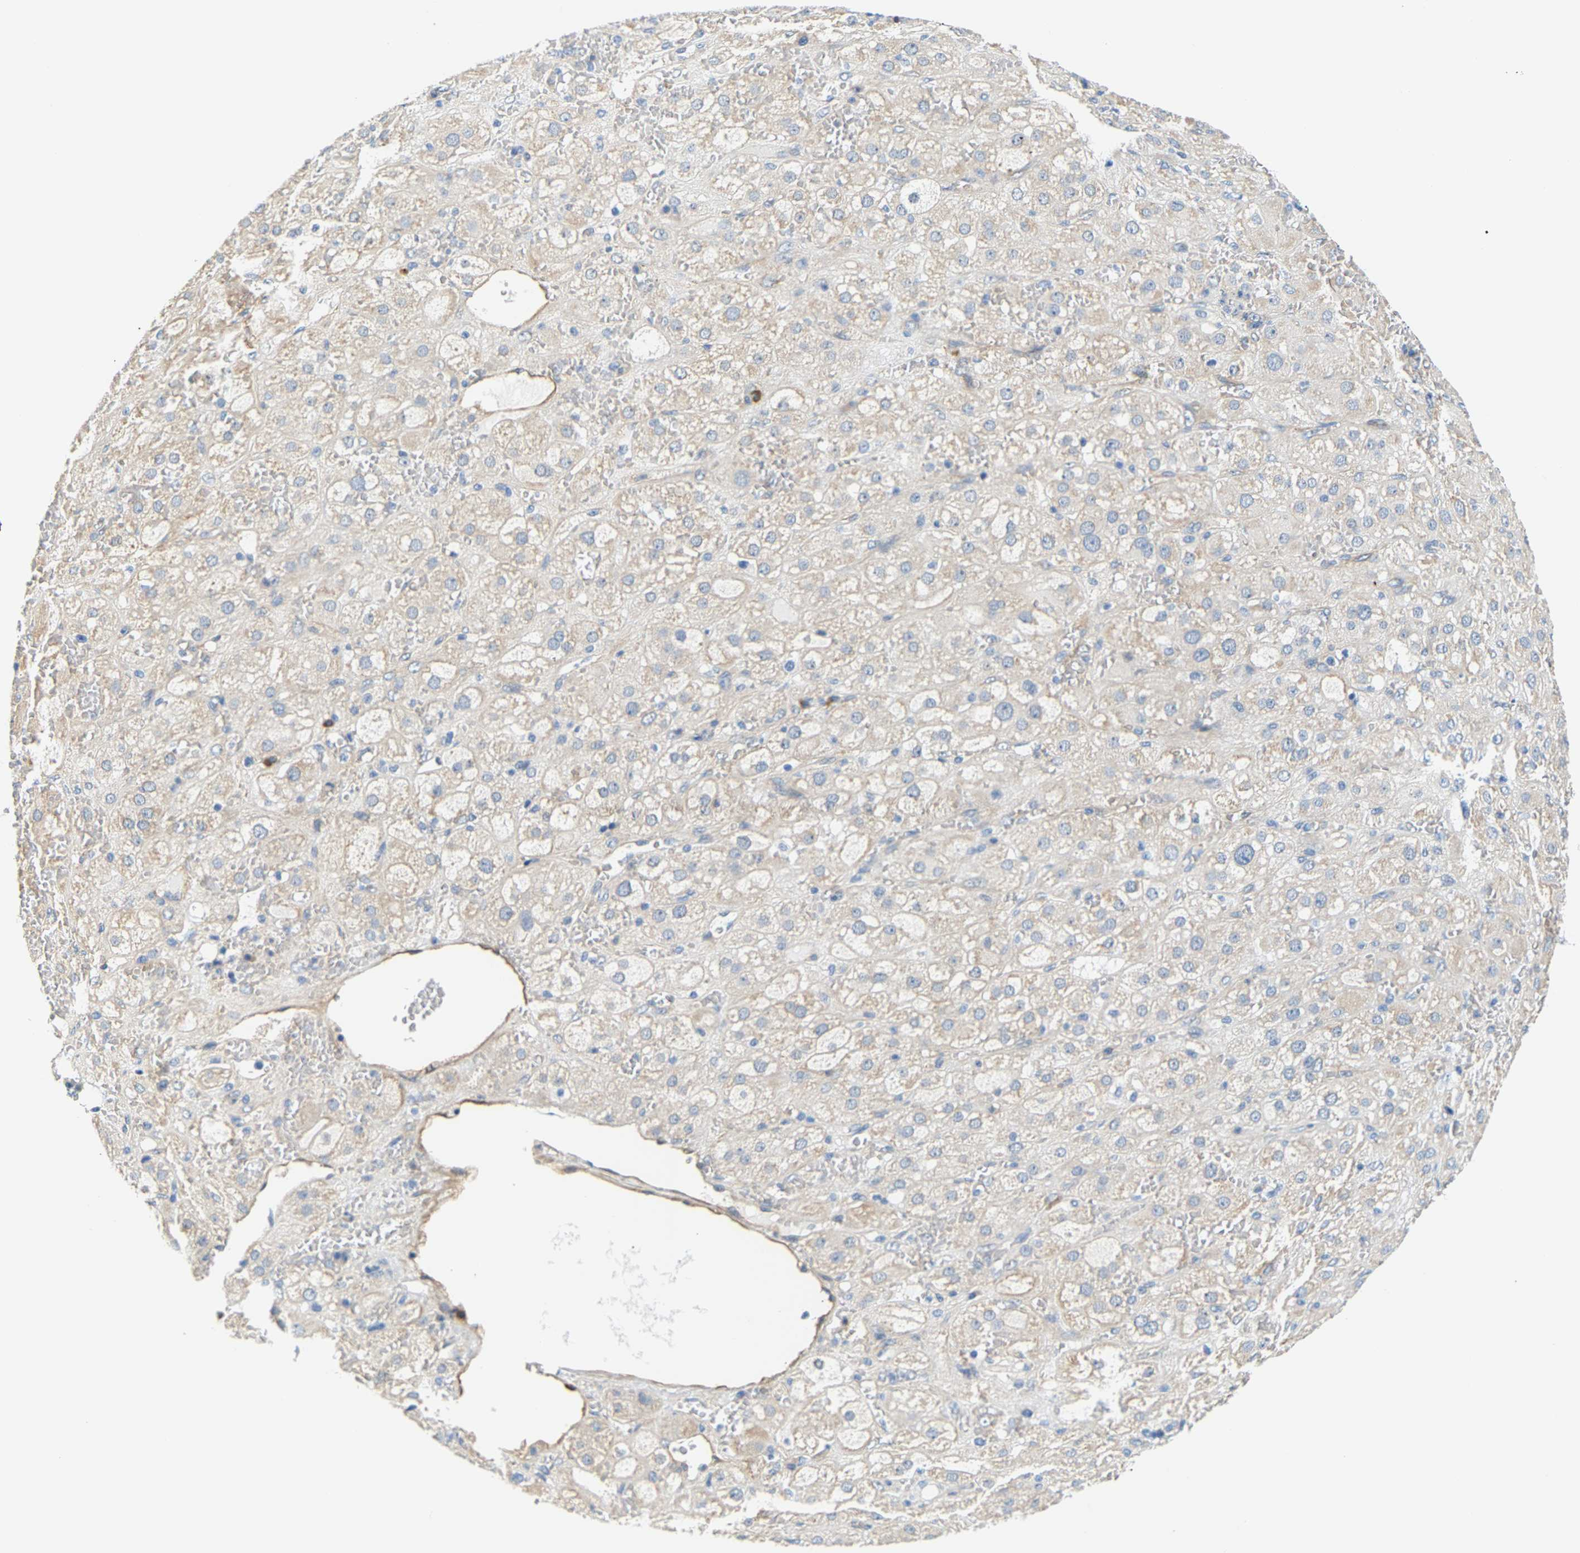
{"staining": {"intensity": "moderate", "quantity": "<25%", "location": "cytoplasmic/membranous"}, "tissue": "adrenal gland", "cell_type": "Glandular cells", "image_type": "normal", "snomed": [{"axis": "morphology", "description": "Normal tissue, NOS"}, {"axis": "topography", "description": "Adrenal gland"}], "caption": "An immunohistochemistry (IHC) micrograph of unremarkable tissue is shown. Protein staining in brown labels moderate cytoplasmic/membranous positivity in adrenal gland within glandular cells.", "gene": "PAWR", "patient": {"sex": "female", "age": 47}}